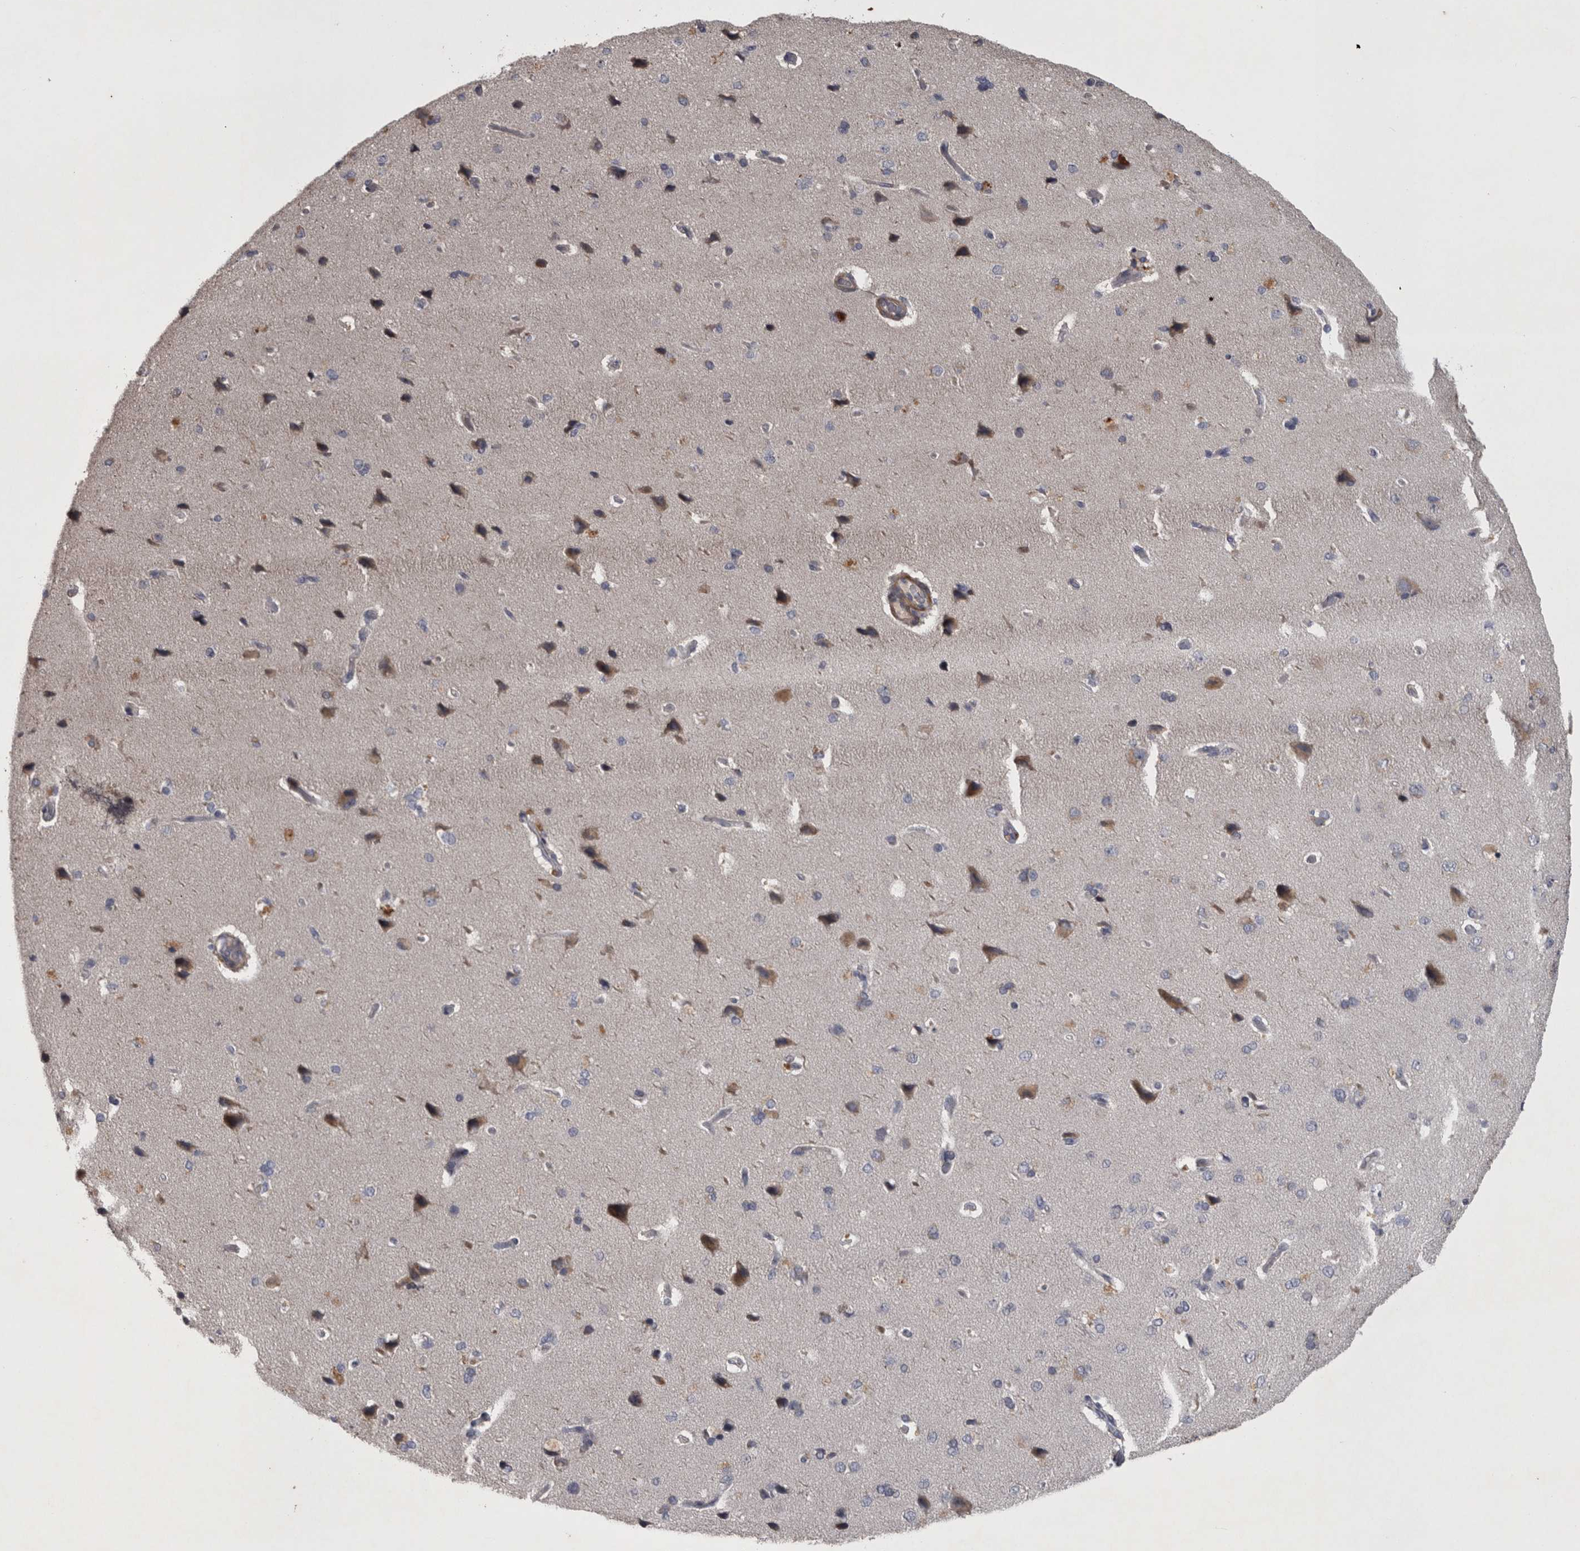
{"staining": {"intensity": "weak", "quantity": ">75%", "location": "cytoplasmic/membranous"}, "tissue": "cerebral cortex", "cell_type": "Endothelial cells", "image_type": "normal", "snomed": [{"axis": "morphology", "description": "Normal tissue, NOS"}, {"axis": "topography", "description": "Cerebral cortex"}], "caption": "Unremarkable cerebral cortex demonstrates weak cytoplasmic/membranous expression in about >75% of endothelial cells, visualized by immunohistochemistry.", "gene": "DBT", "patient": {"sex": "male", "age": 62}}